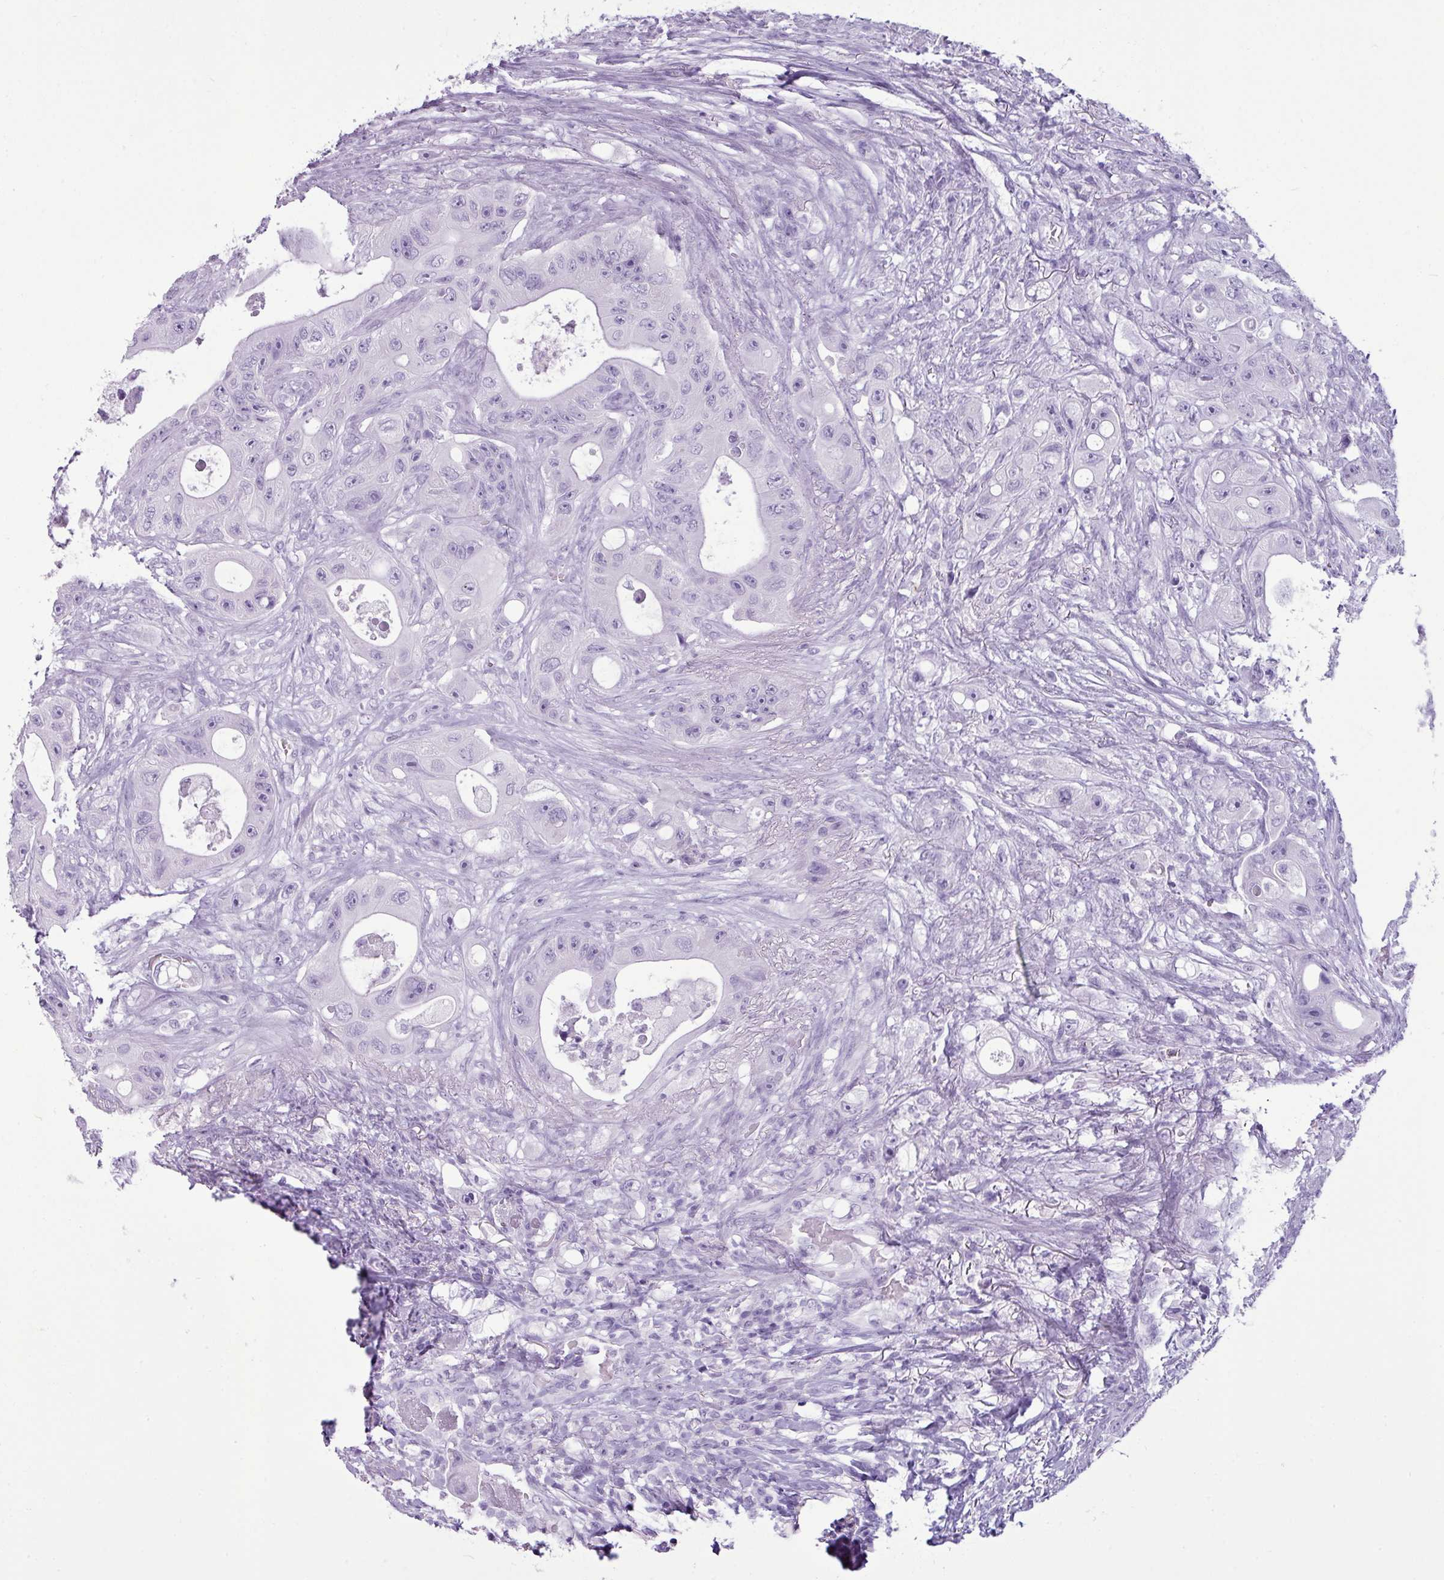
{"staining": {"intensity": "negative", "quantity": "none", "location": "none"}, "tissue": "colorectal cancer", "cell_type": "Tumor cells", "image_type": "cancer", "snomed": [{"axis": "morphology", "description": "Adenocarcinoma, NOS"}, {"axis": "topography", "description": "Colon"}], "caption": "High magnification brightfield microscopy of adenocarcinoma (colorectal) stained with DAB (brown) and counterstained with hematoxylin (blue): tumor cells show no significant staining.", "gene": "AMY1B", "patient": {"sex": "female", "age": 46}}